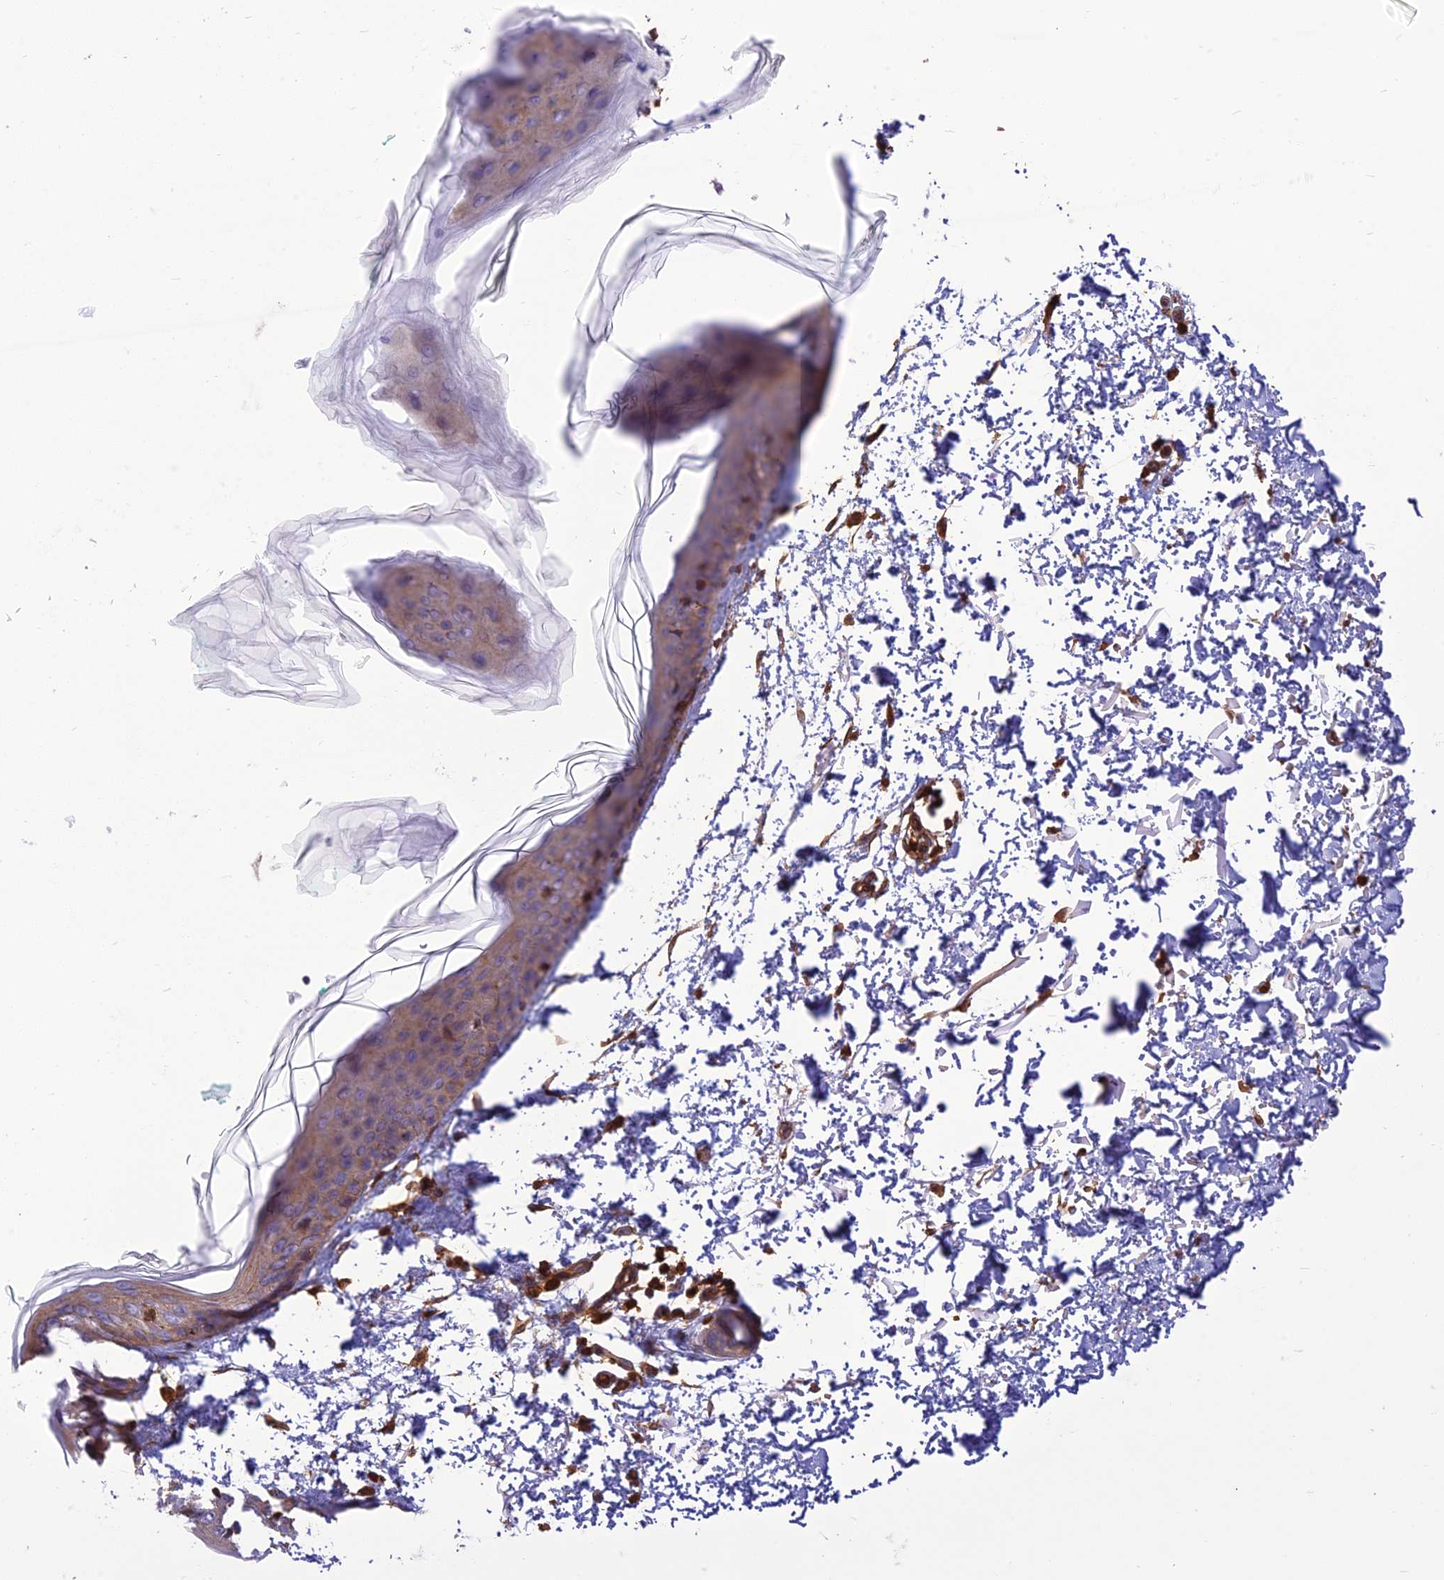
{"staining": {"intensity": "moderate", "quantity": ">75%", "location": "cytoplasmic/membranous"}, "tissue": "skin", "cell_type": "Fibroblasts", "image_type": "normal", "snomed": [{"axis": "morphology", "description": "Normal tissue, NOS"}, {"axis": "topography", "description": "Skin"}], "caption": "Immunohistochemistry image of benign human skin stained for a protein (brown), which shows medium levels of moderate cytoplasmic/membranous staining in about >75% of fibroblasts.", "gene": "HPSE2", "patient": {"sex": "male", "age": 66}}